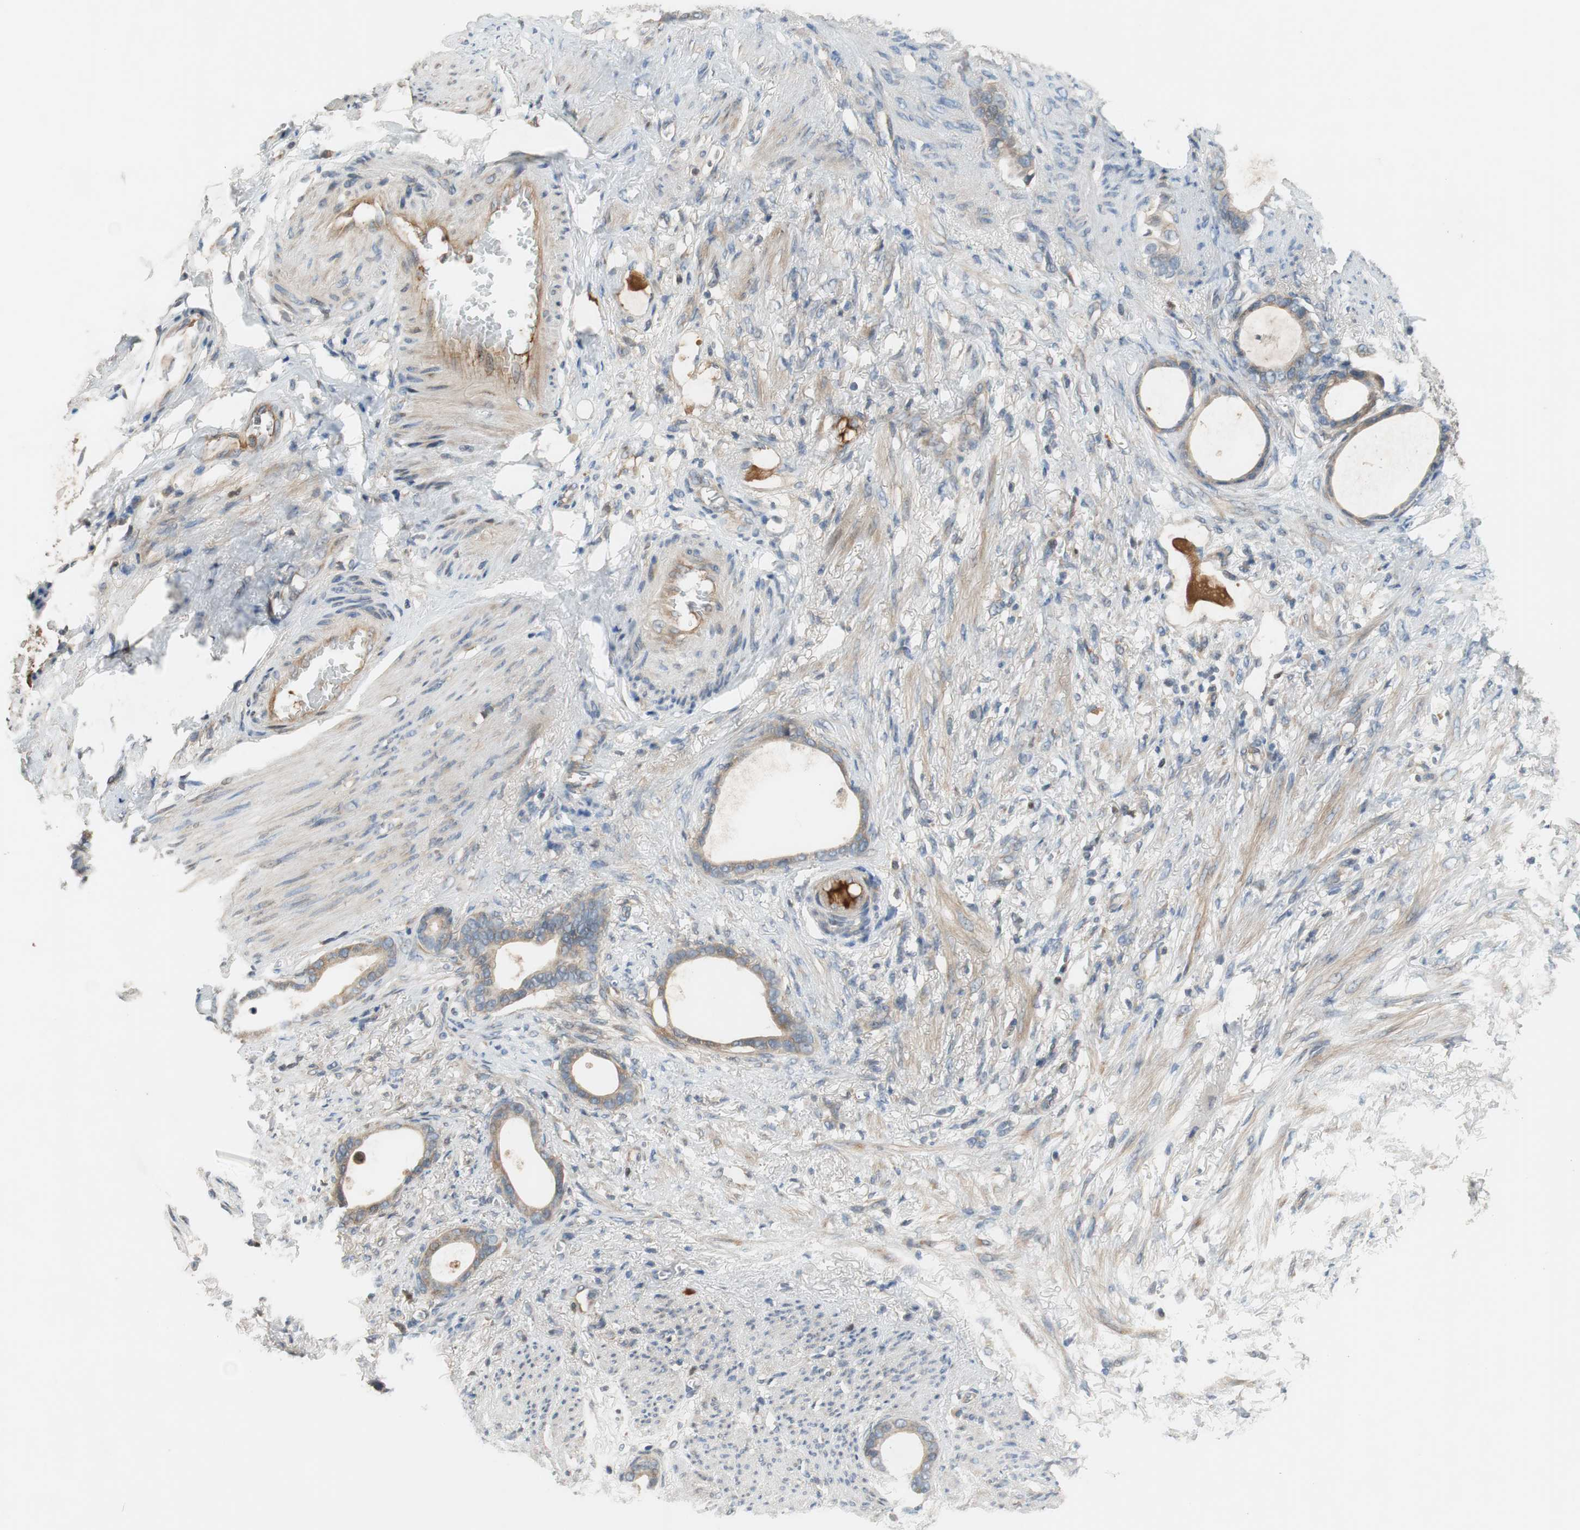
{"staining": {"intensity": "weak", "quantity": ">75%", "location": "cytoplasmic/membranous"}, "tissue": "stomach cancer", "cell_type": "Tumor cells", "image_type": "cancer", "snomed": [{"axis": "morphology", "description": "Adenocarcinoma, NOS"}, {"axis": "topography", "description": "Stomach"}], "caption": "Immunohistochemical staining of human stomach cancer (adenocarcinoma) shows weak cytoplasmic/membranous protein staining in about >75% of tumor cells.", "gene": "C4A", "patient": {"sex": "female", "age": 75}}